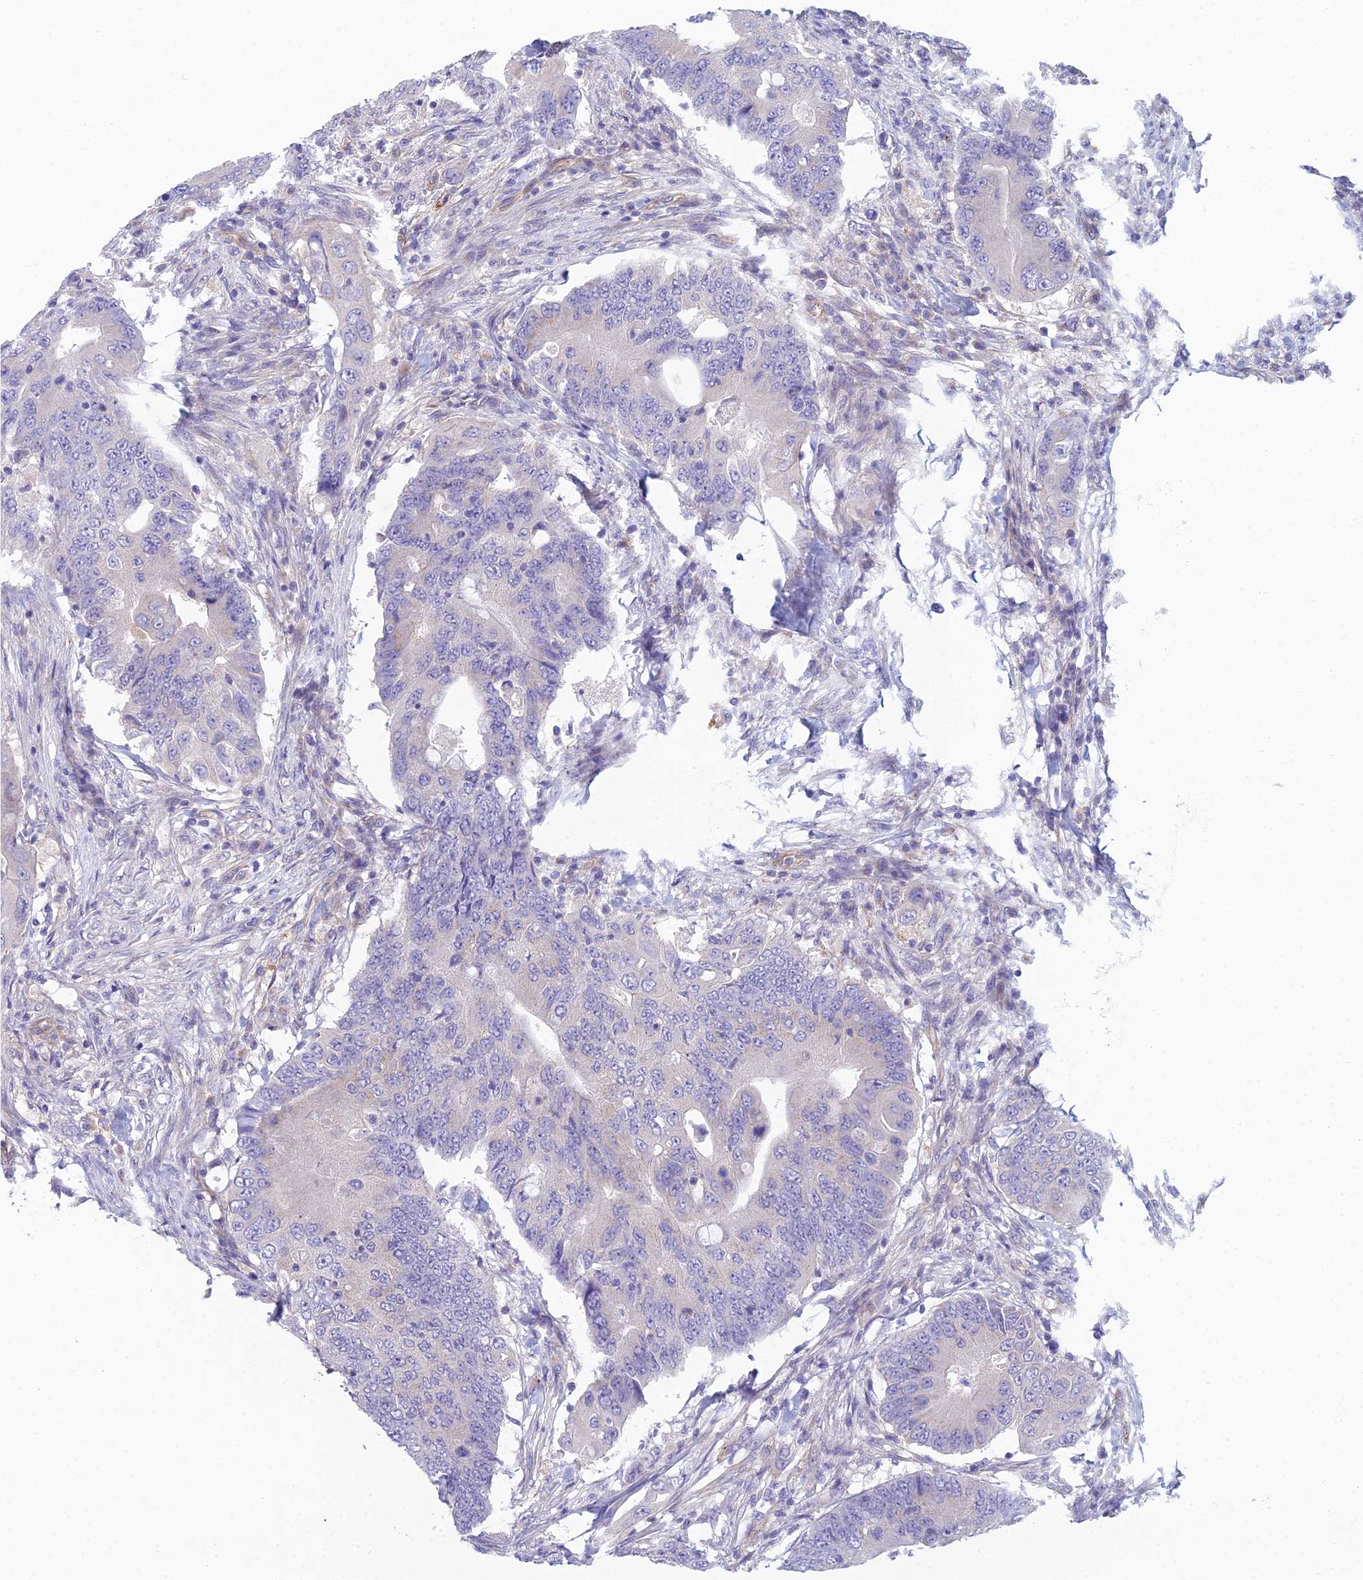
{"staining": {"intensity": "negative", "quantity": "none", "location": "none"}, "tissue": "colorectal cancer", "cell_type": "Tumor cells", "image_type": "cancer", "snomed": [{"axis": "morphology", "description": "Adenocarcinoma, NOS"}, {"axis": "topography", "description": "Colon"}], "caption": "Photomicrograph shows no significant protein expression in tumor cells of colorectal cancer (adenocarcinoma).", "gene": "ZNF564", "patient": {"sex": "male", "age": 71}}